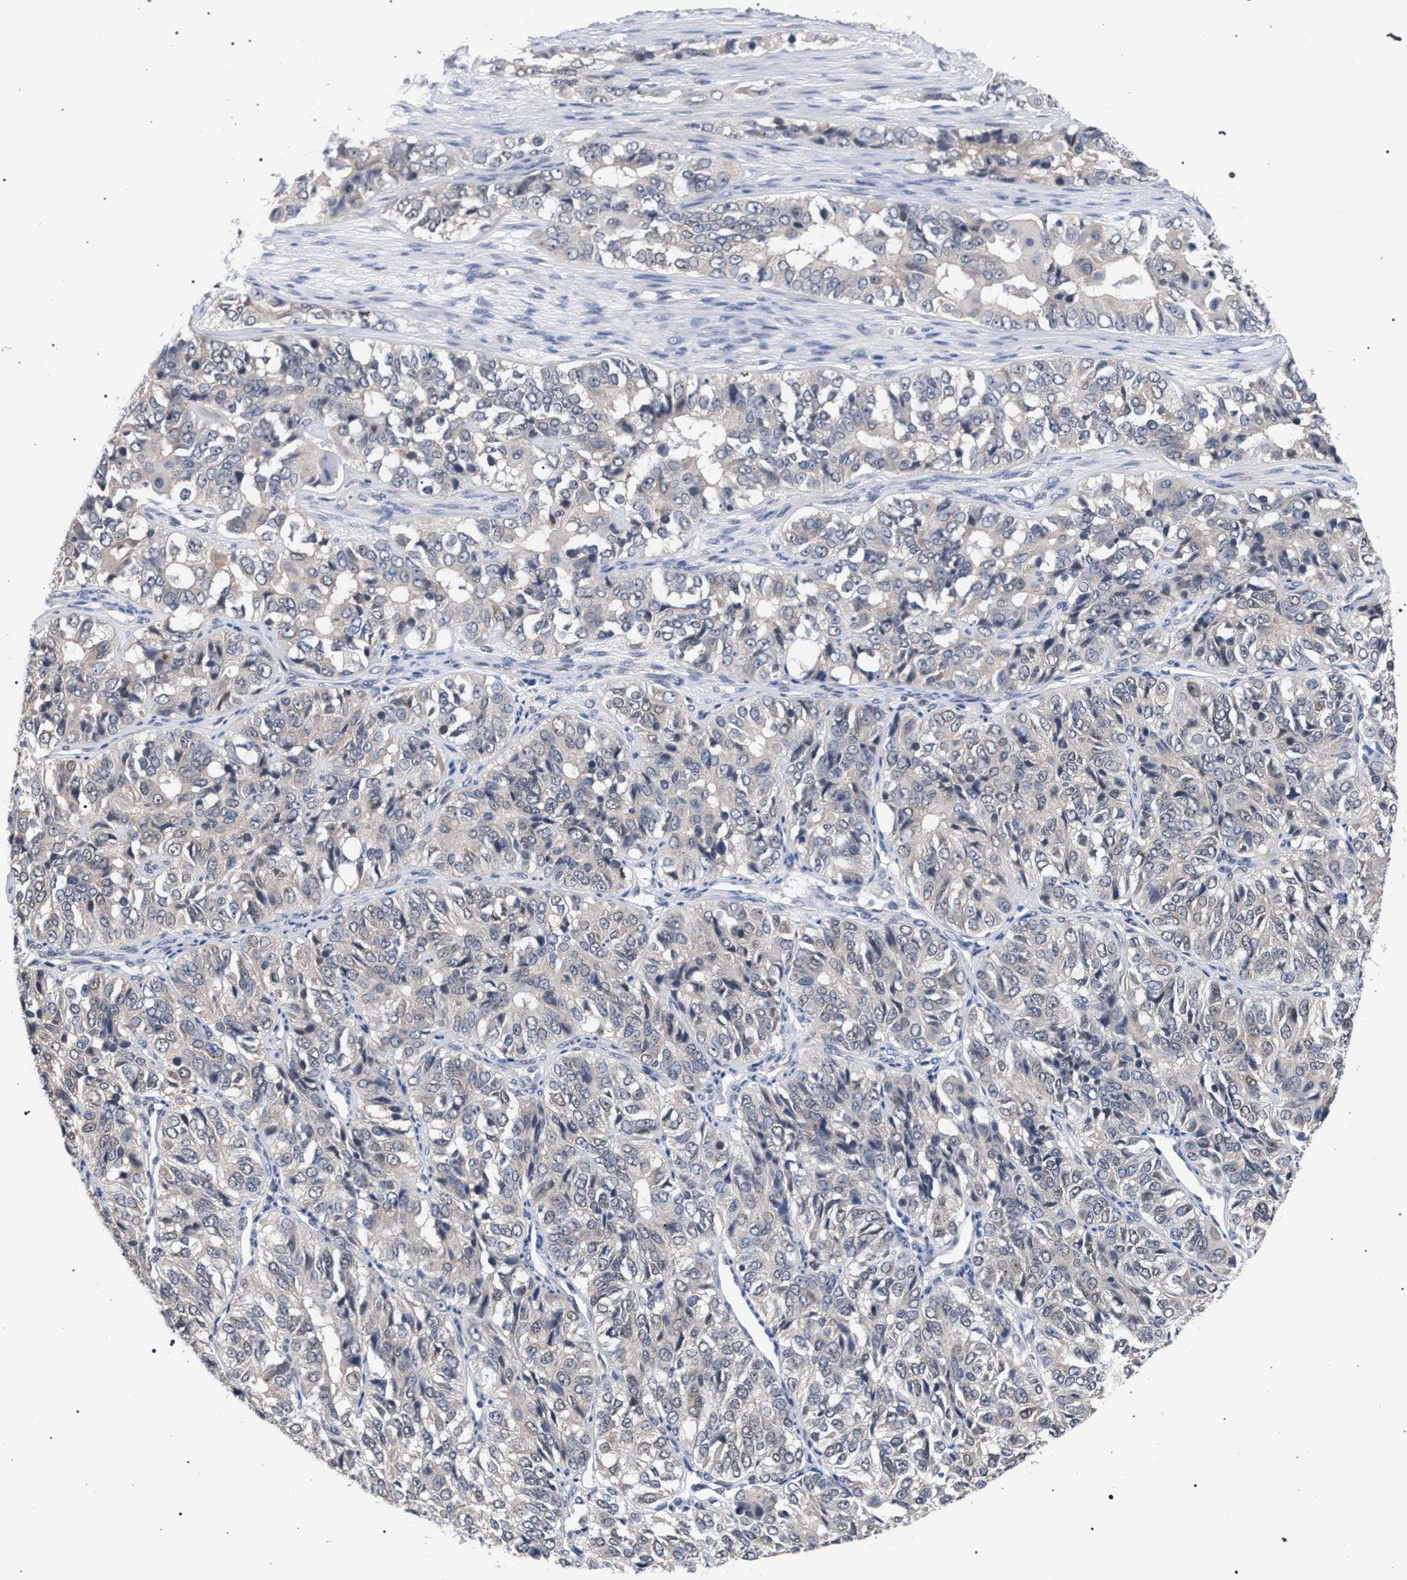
{"staining": {"intensity": "negative", "quantity": "none", "location": "none"}, "tissue": "ovarian cancer", "cell_type": "Tumor cells", "image_type": "cancer", "snomed": [{"axis": "morphology", "description": "Carcinoma, endometroid"}, {"axis": "topography", "description": "Ovary"}], "caption": "Tumor cells show no significant expression in ovarian cancer.", "gene": "GOLGA2", "patient": {"sex": "female", "age": 51}}